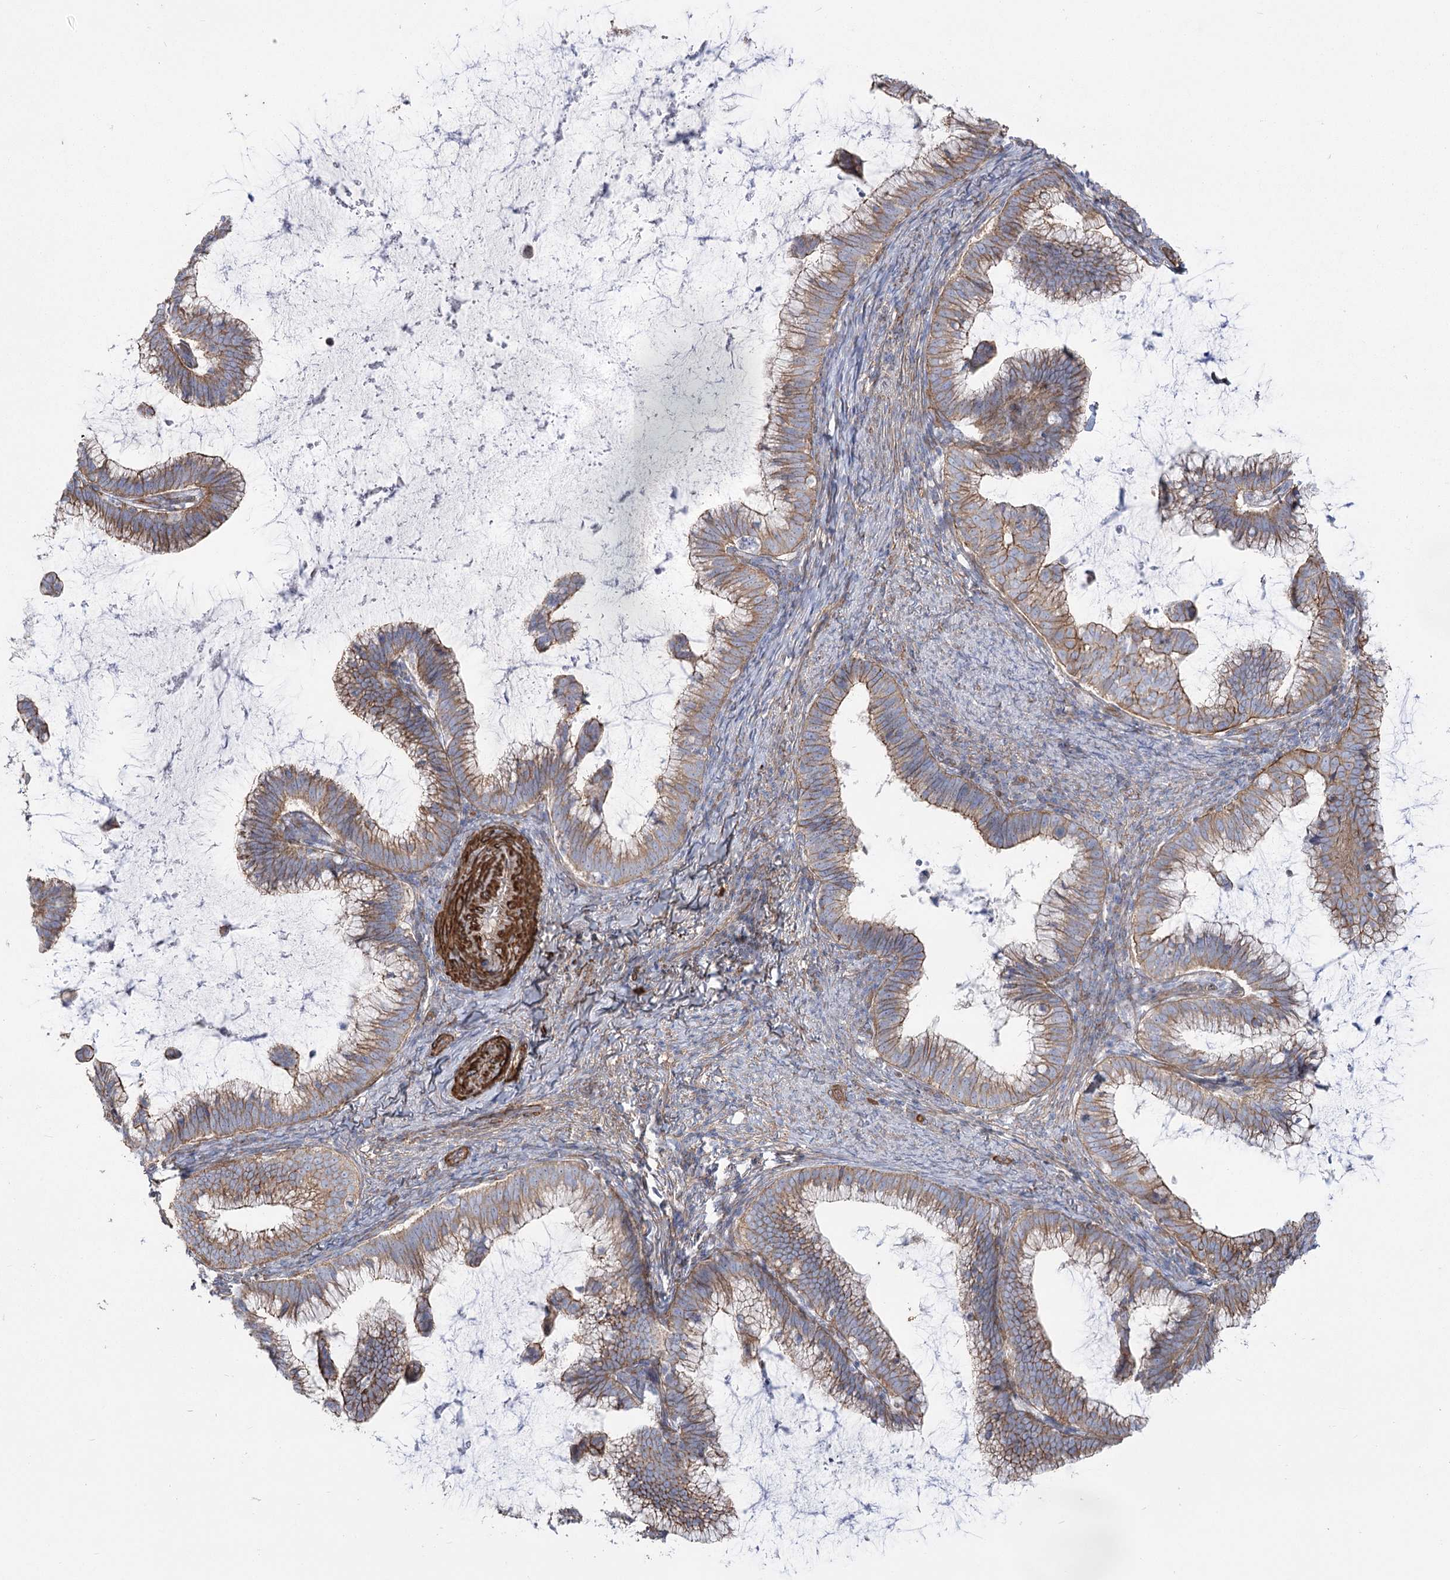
{"staining": {"intensity": "moderate", "quantity": ">75%", "location": "cytoplasmic/membranous"}, "tissue": "cervical cancer", "cell_type": "Tumor cells", "image_type": "cancer", "snomed": [{"axis": "morphology", "description": "Adenocarcinoma, NOS"}, {"axis": "topography", "description": "Cervix"}], "caption": "Immunohistochemistry staining of cervical adenocarcinoma, which displays medium levels of moderate cytoplasmic/membranous staining in approximately >75% of tumor cells indicating moderate cytoplasmic/membranous protein positivity. The staining was performed using DAB (3,3'-diaminobenzidine) (brown) for protein detection and nuclei were counterstained in hematoxylin (blue).", "gene": "PLEKHA5", "patient": {"sex": "female", "age": 36}}